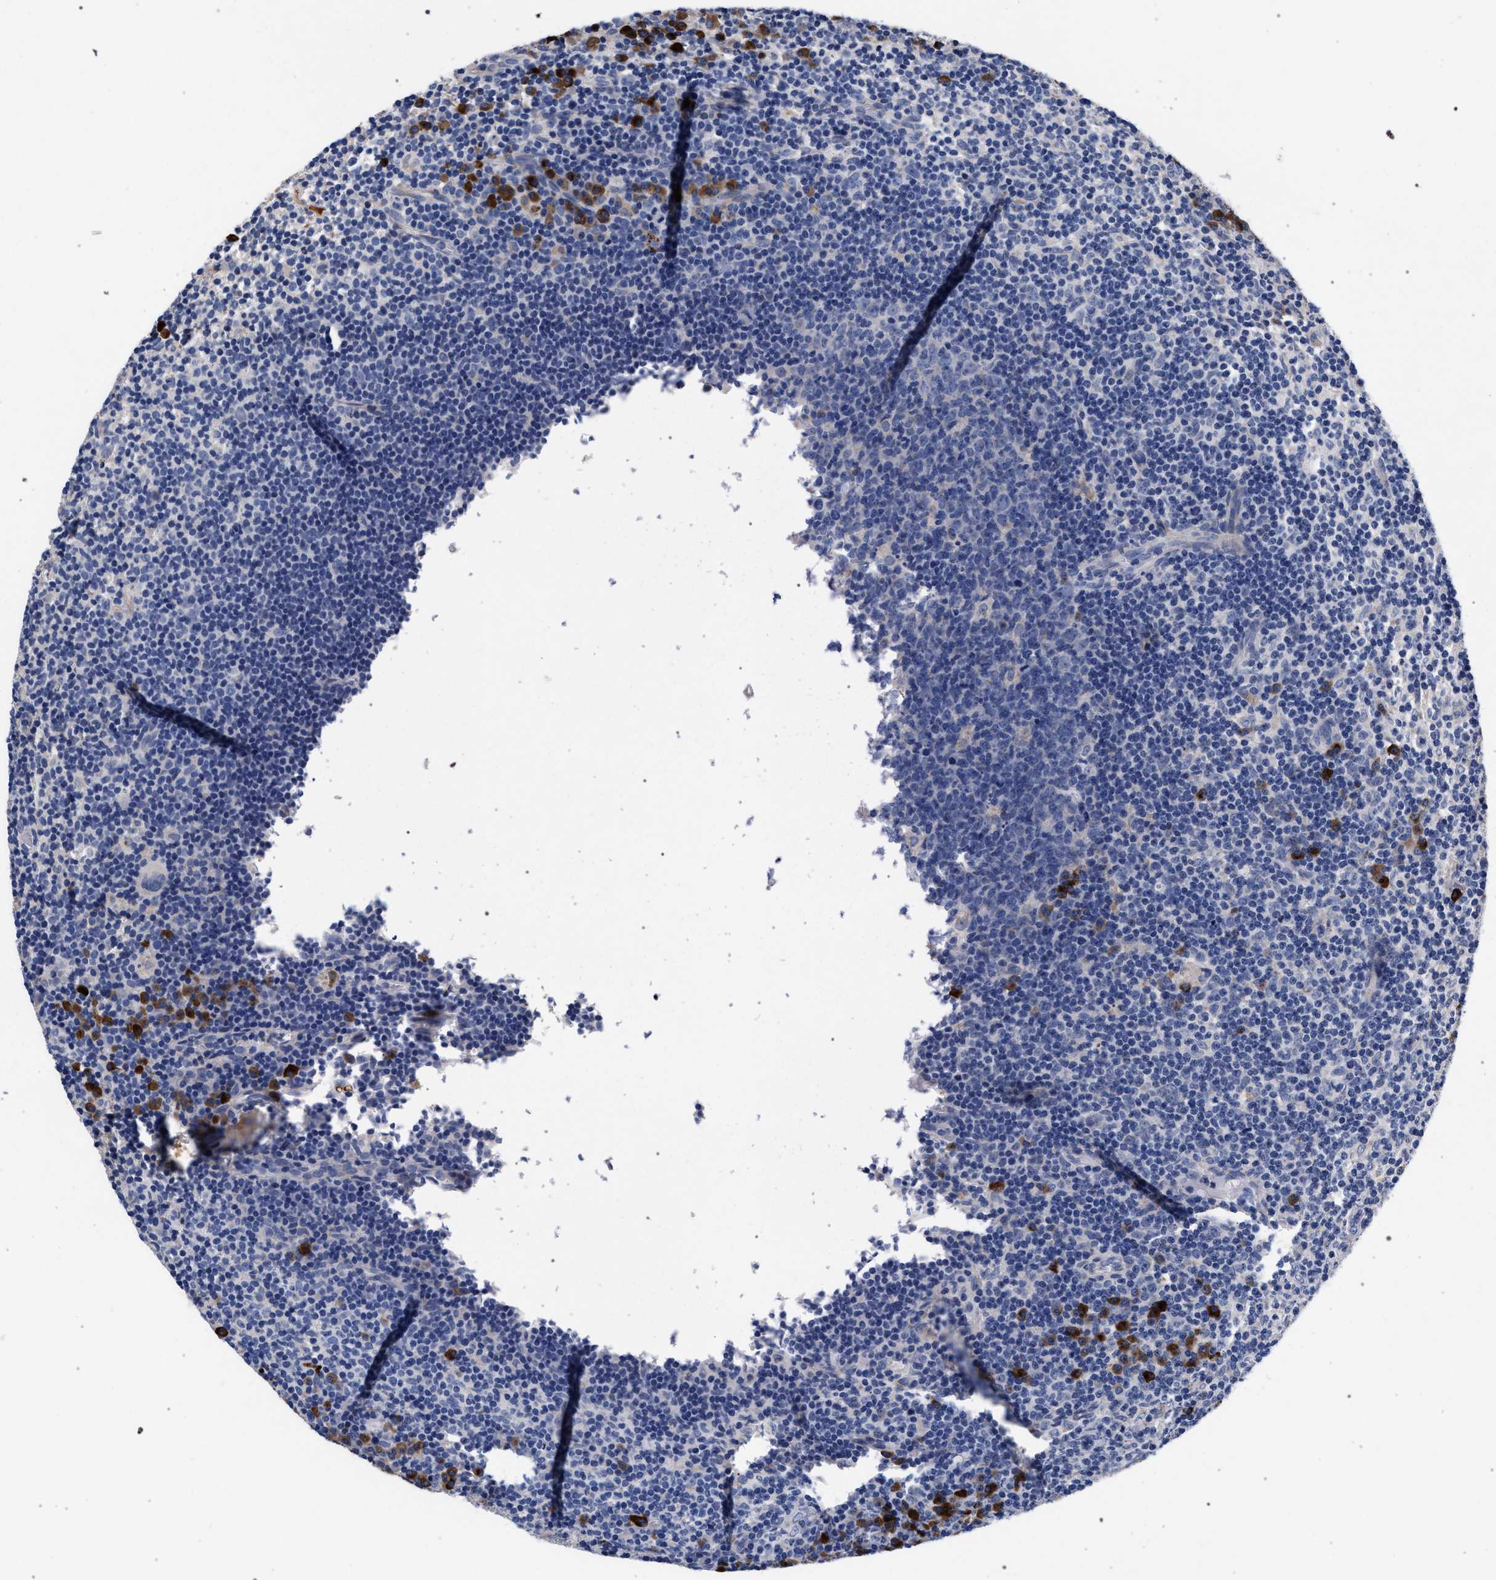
{"staining": {"intensity": "negative", "quantity": "none", "location": "none"}, "tissue": "lymph node", "cell_type": "Germinal center cells", "image_type": "normal", "snomed": [{"axis": "morphology", "description": "Normal tissue, NOS"}, {"axis": "morphology", "description": "Inflammation, NOS"}, {"axis": "topography", "description": "Lymph node"}], "caption": "Immunohistochemical staining of normal lymph node reveals no significant expression in germinal center cells.", "gene": "ACOX1", "patient": {"sex": "male", "age": 55}}